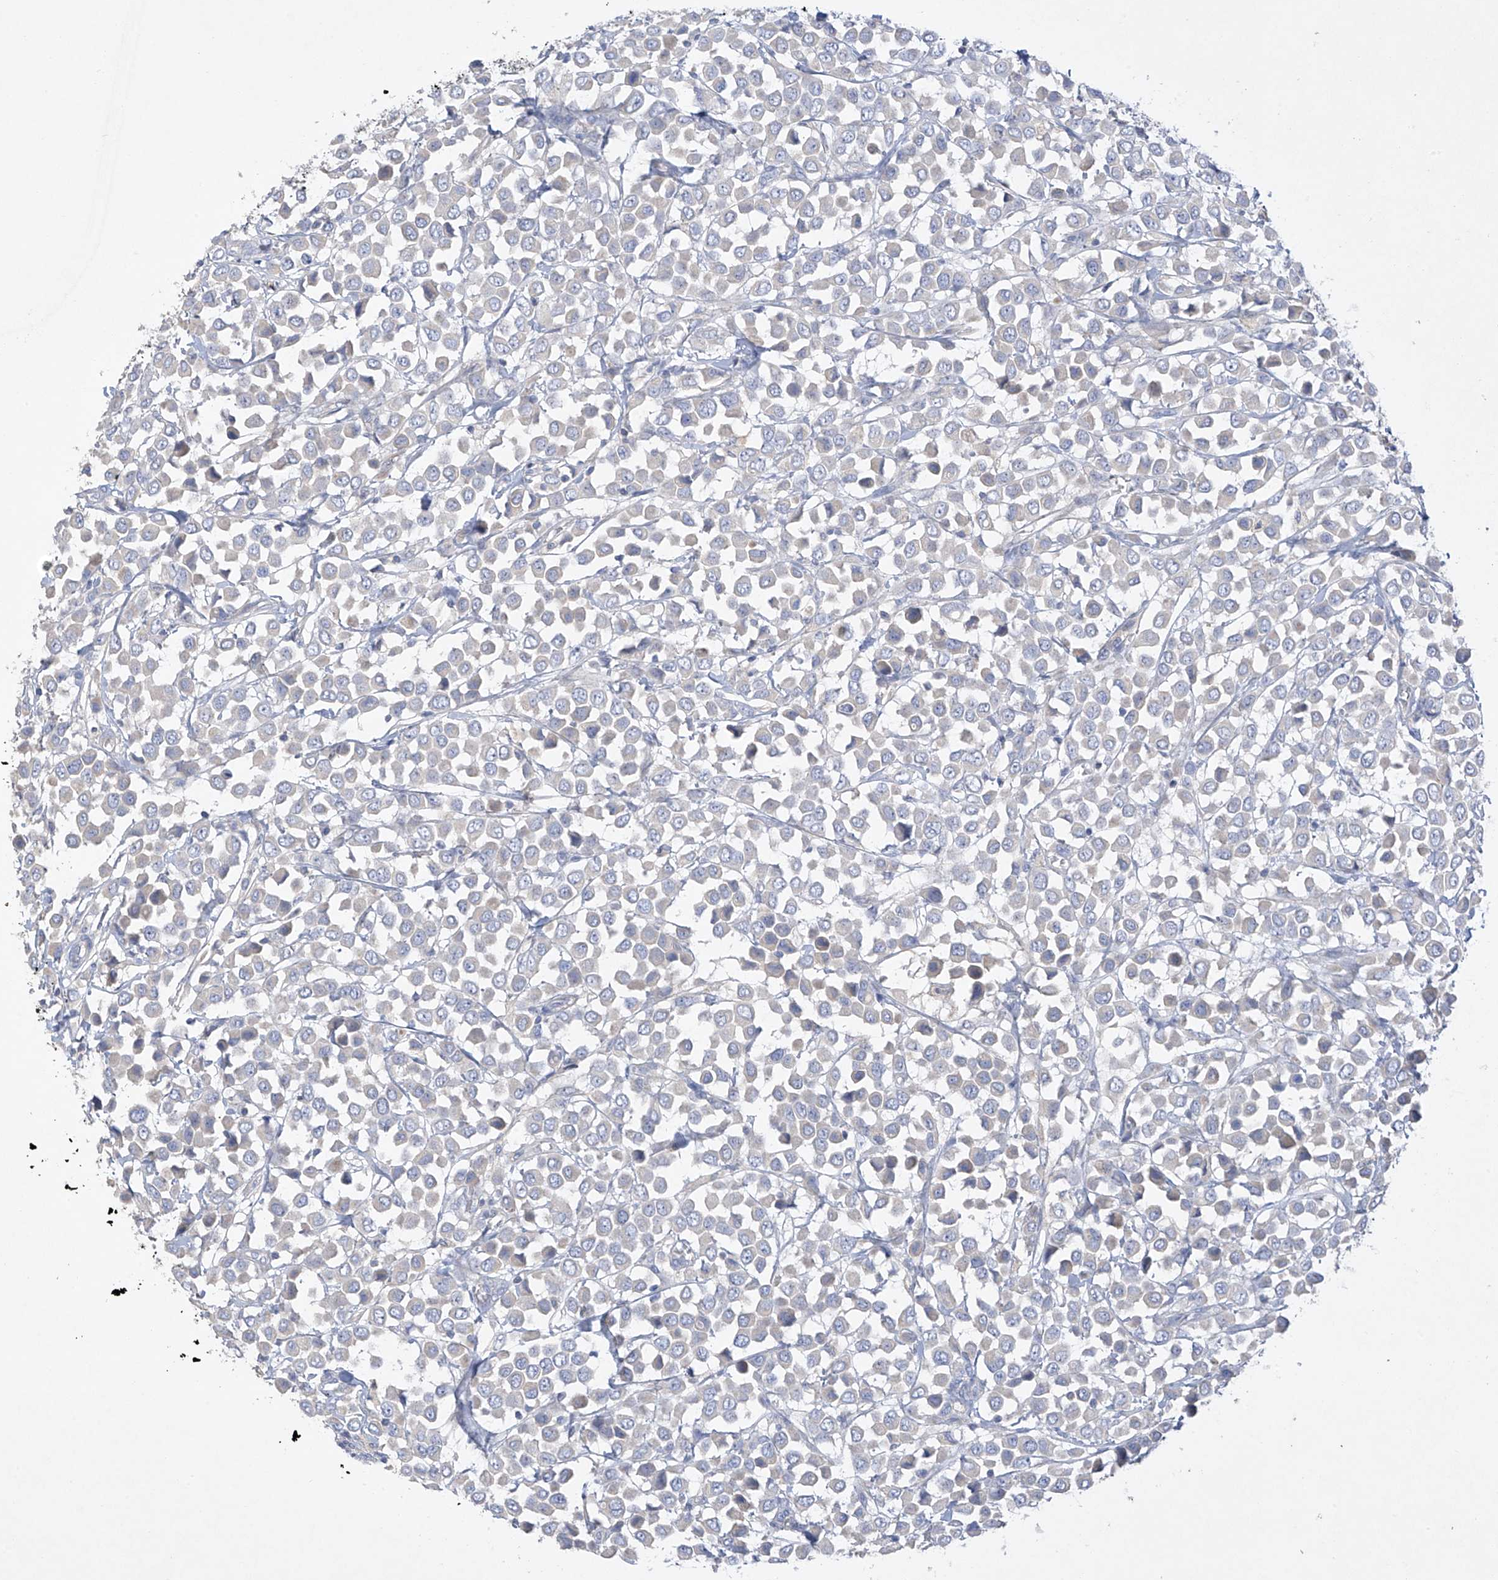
{"staining": {"intensity": "negative", "quantity": "none", "location": "none"}, "tissue": "breast cancer", "cell_type": "Tumor cells", "image_type": "cancer", "snomed": [{"axis": "morphology", "description": "Duct carcinoma"}, {"axis": "topography", "description": "Breast"}], "caption": "DAB (3,3'-diaminobenzidine) immunohistochemical staining of breast infiltrating ductal carcinoma exhibits no significant positivity in tumor cells.", "gene": "PRSS12", "patient": {"sex": "female", "age": 61}}